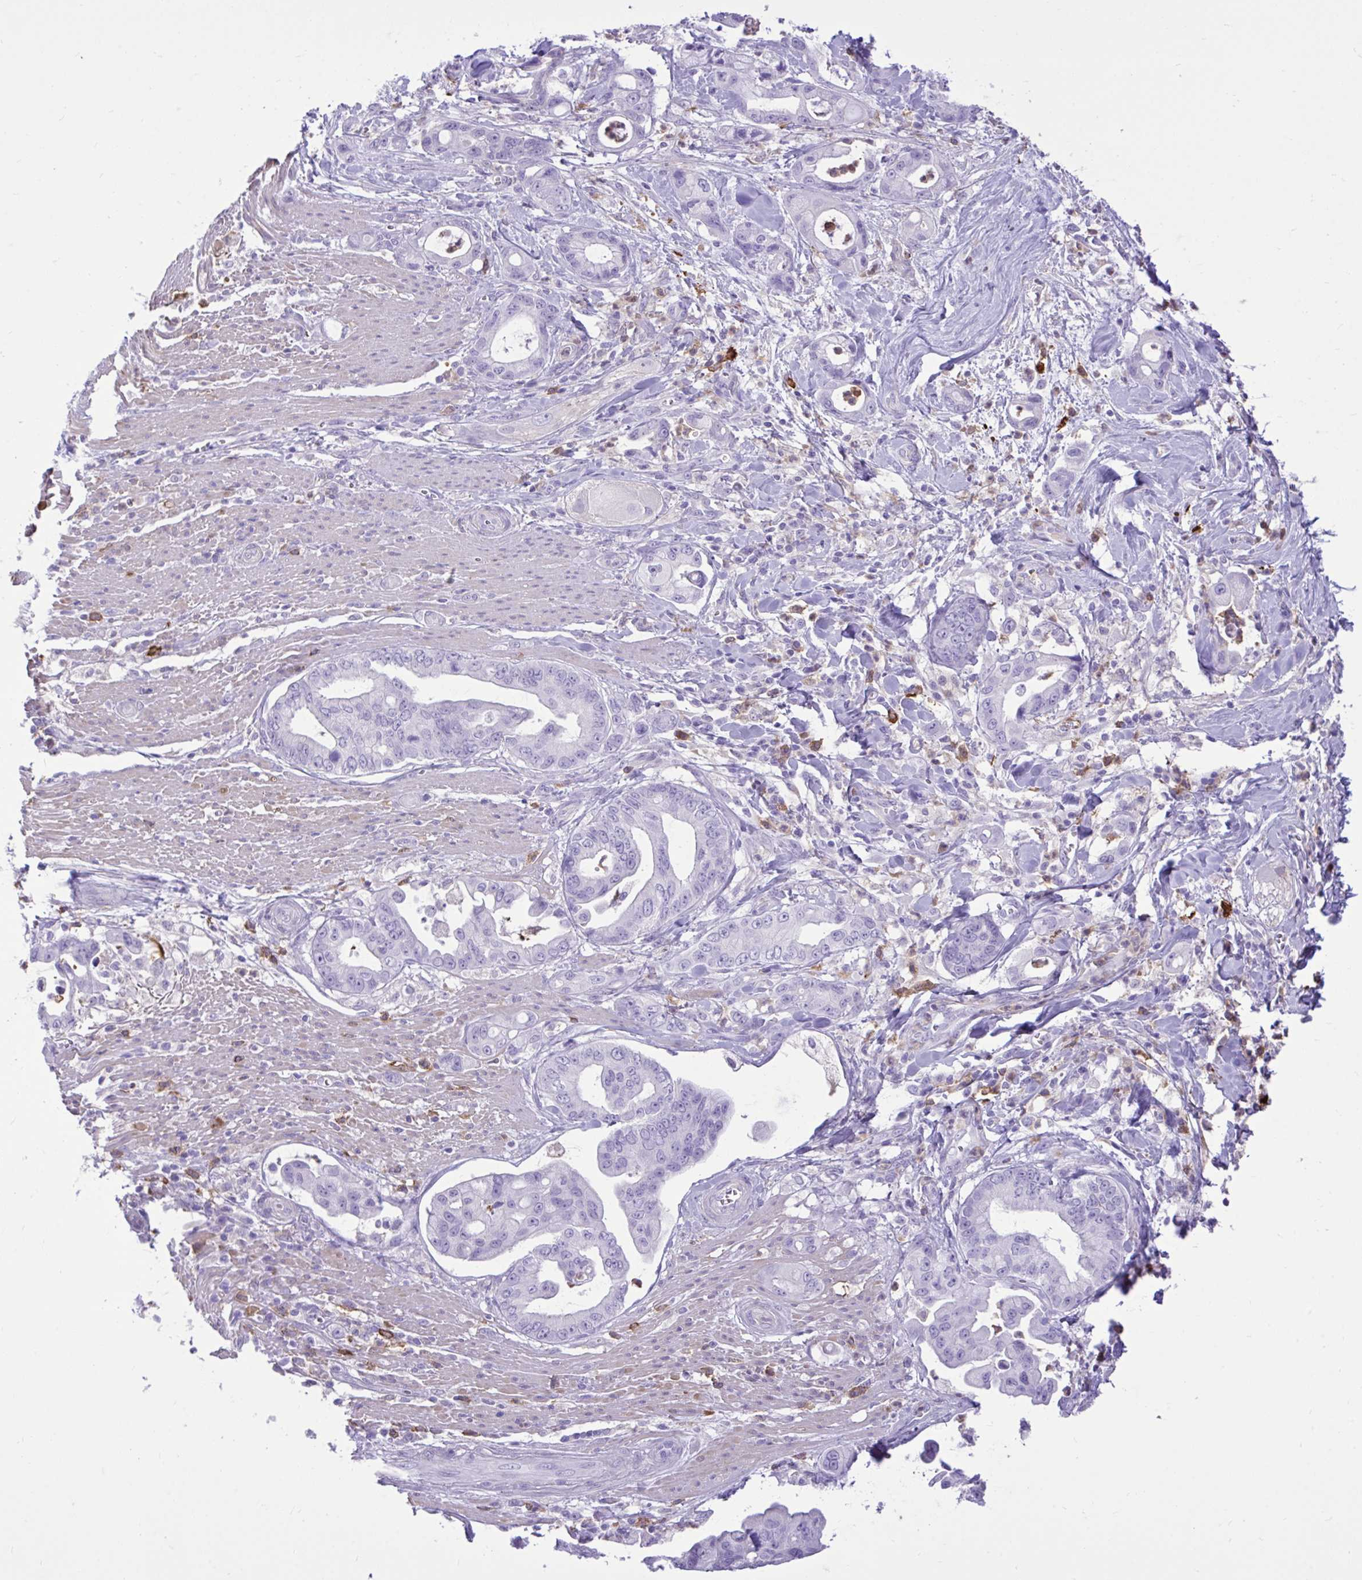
{"staining": {"intensity": "negative", "quantity": "none", "location": "none"}, "tissue": "pancreatic cancer", "cell_type": "Tumor cells", "image_type": "cancer", "snomed": [{"axis": "morphology", "description": "Adenocarcinoma, NOS"}, {"axis": "topography", "description": "Pancreas"}], "caption": "Immunohistochemical staining of pancreatic cancer (adenocarcinoma) shows no significant positivity in tumor cells.", "gene": "TLR7", "patient": {"sex": "male", "age": 68}}